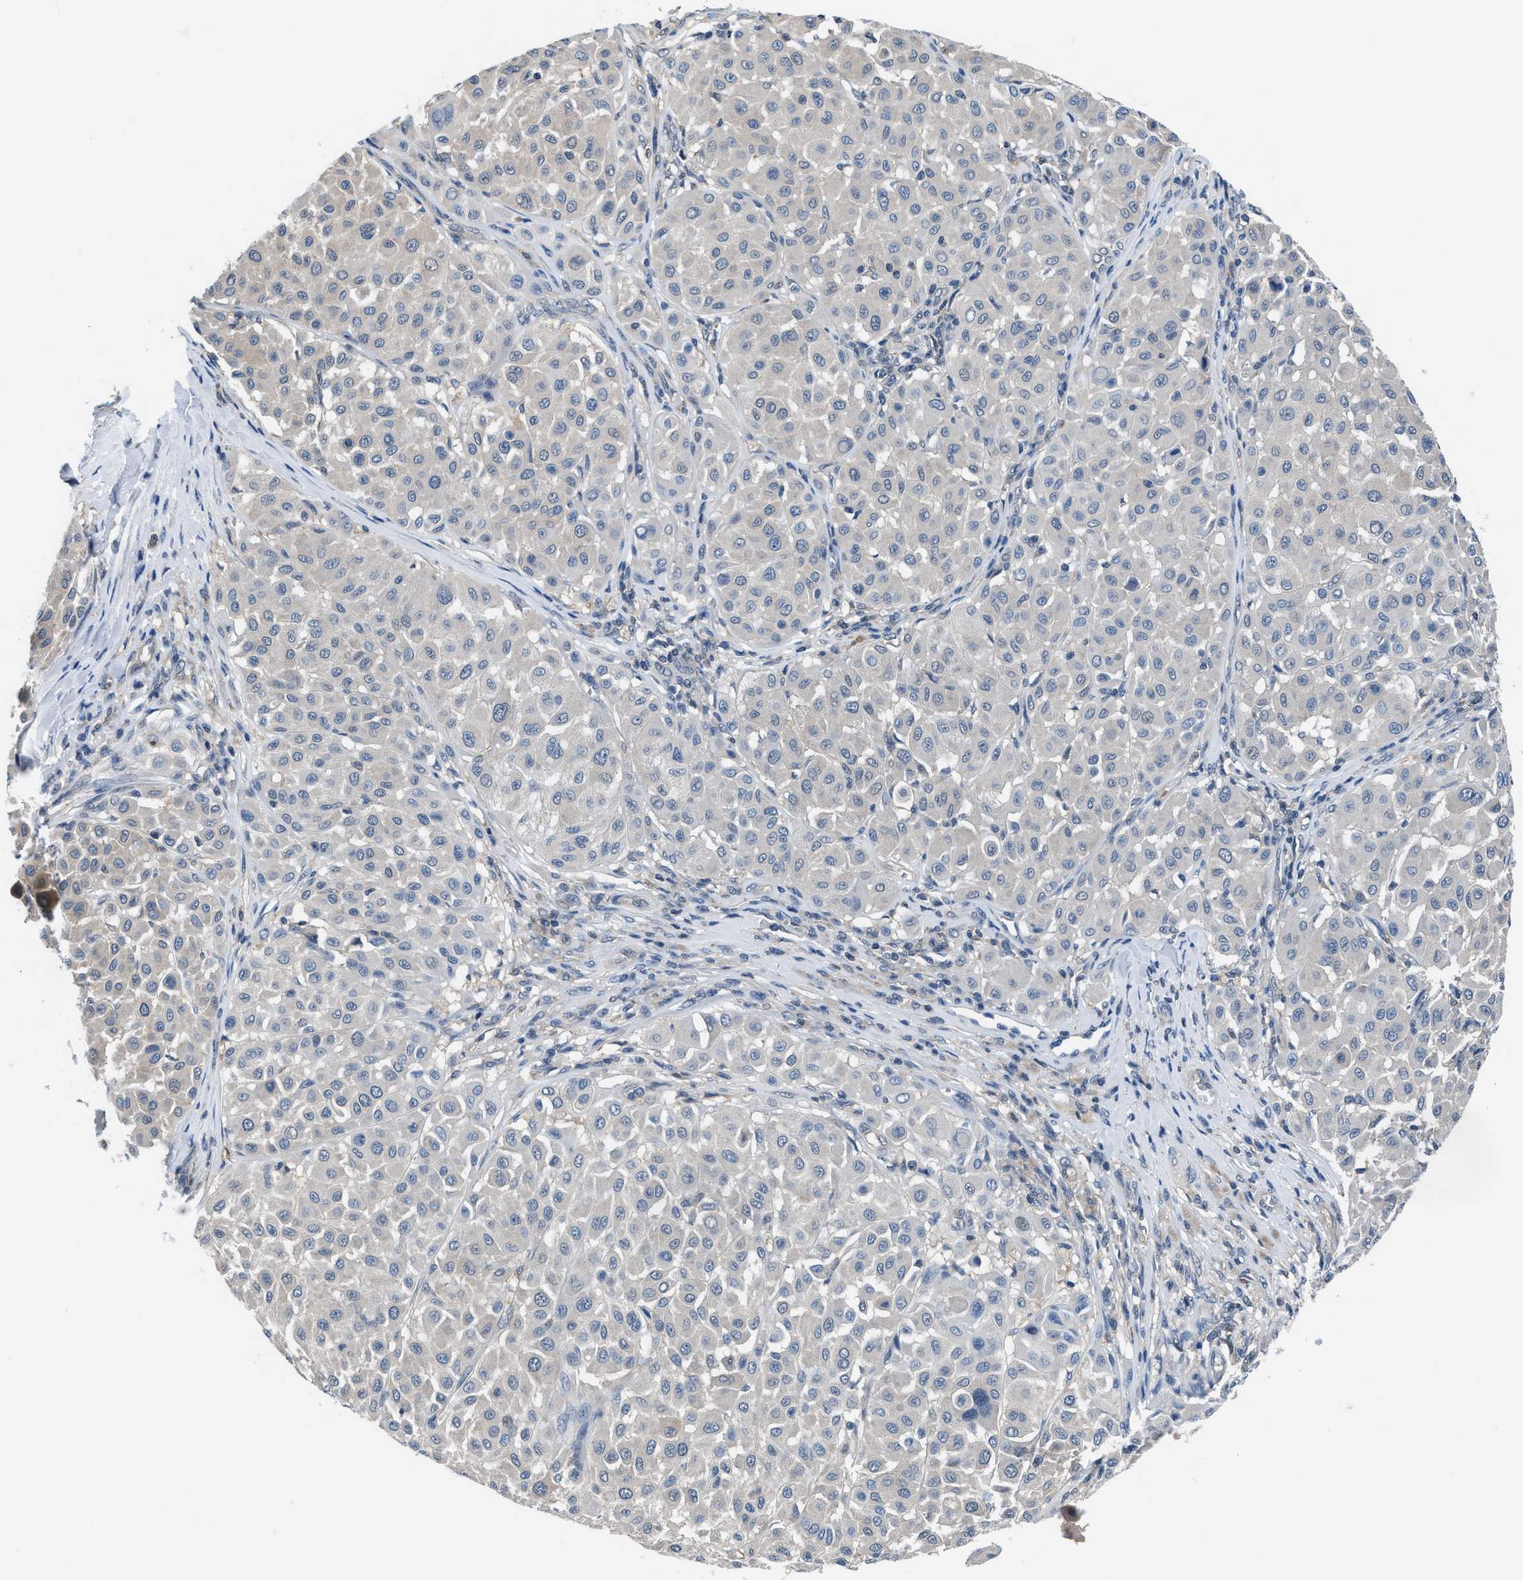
{"staining": {"intensity": "negative", "quantity": "none", "location": "none"}, "tissue": "melanoma", "cell_type": "Tumor cells", "image_type": "cancer", "snomed": [{"axis": "morphology", "description": "Malignant melanoma, Metastatic site"}, {"axis": "topography", "description": "Soft tissue"}], "caption": "A photomicrograph of malignant melanoma (metastatic site) stained for a protein displays no brown staining in tumor cells.", "gene": "NUDT5", "patient": {"sex": "male", "age": 41}}